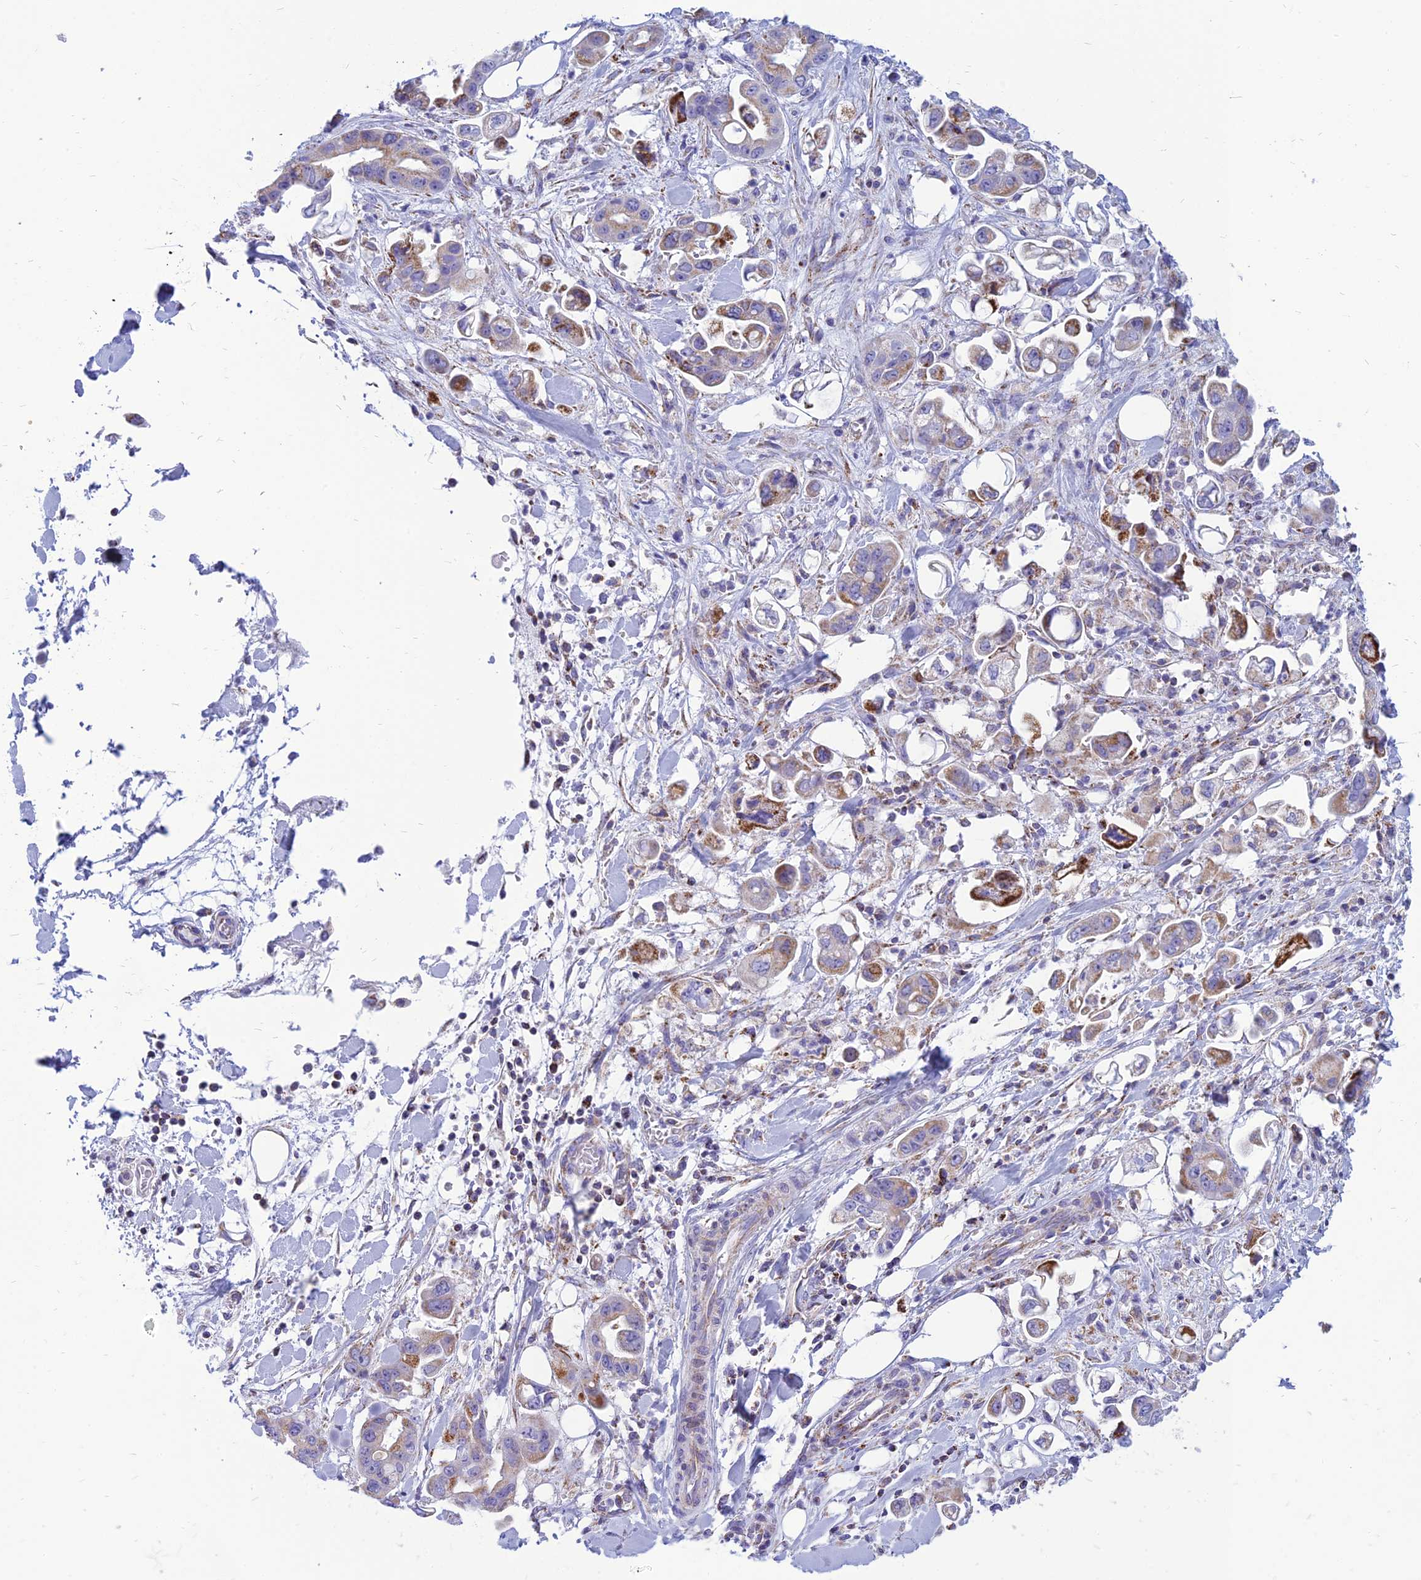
{"staining": {"intensity": "strong", "quantity": "<25%", "location": "cytoplasmic/membranous"}, "tissue": "stomach cancer", "cell_type": "Tumor cells", "image_type": "cancer", "snomed": [{"axis": "morphology", "description": "Adenocarcinoma, NOS"}, {"axis": "topography", "description": "Stomach"}], "caption": "Stomach adenocarcinoma tissue demonstrates strong cytoplasmic/membranous positivity in about <25% of tumor cells", "gene": "PACC1", "patient": {"sex": "male", "age": 62}}